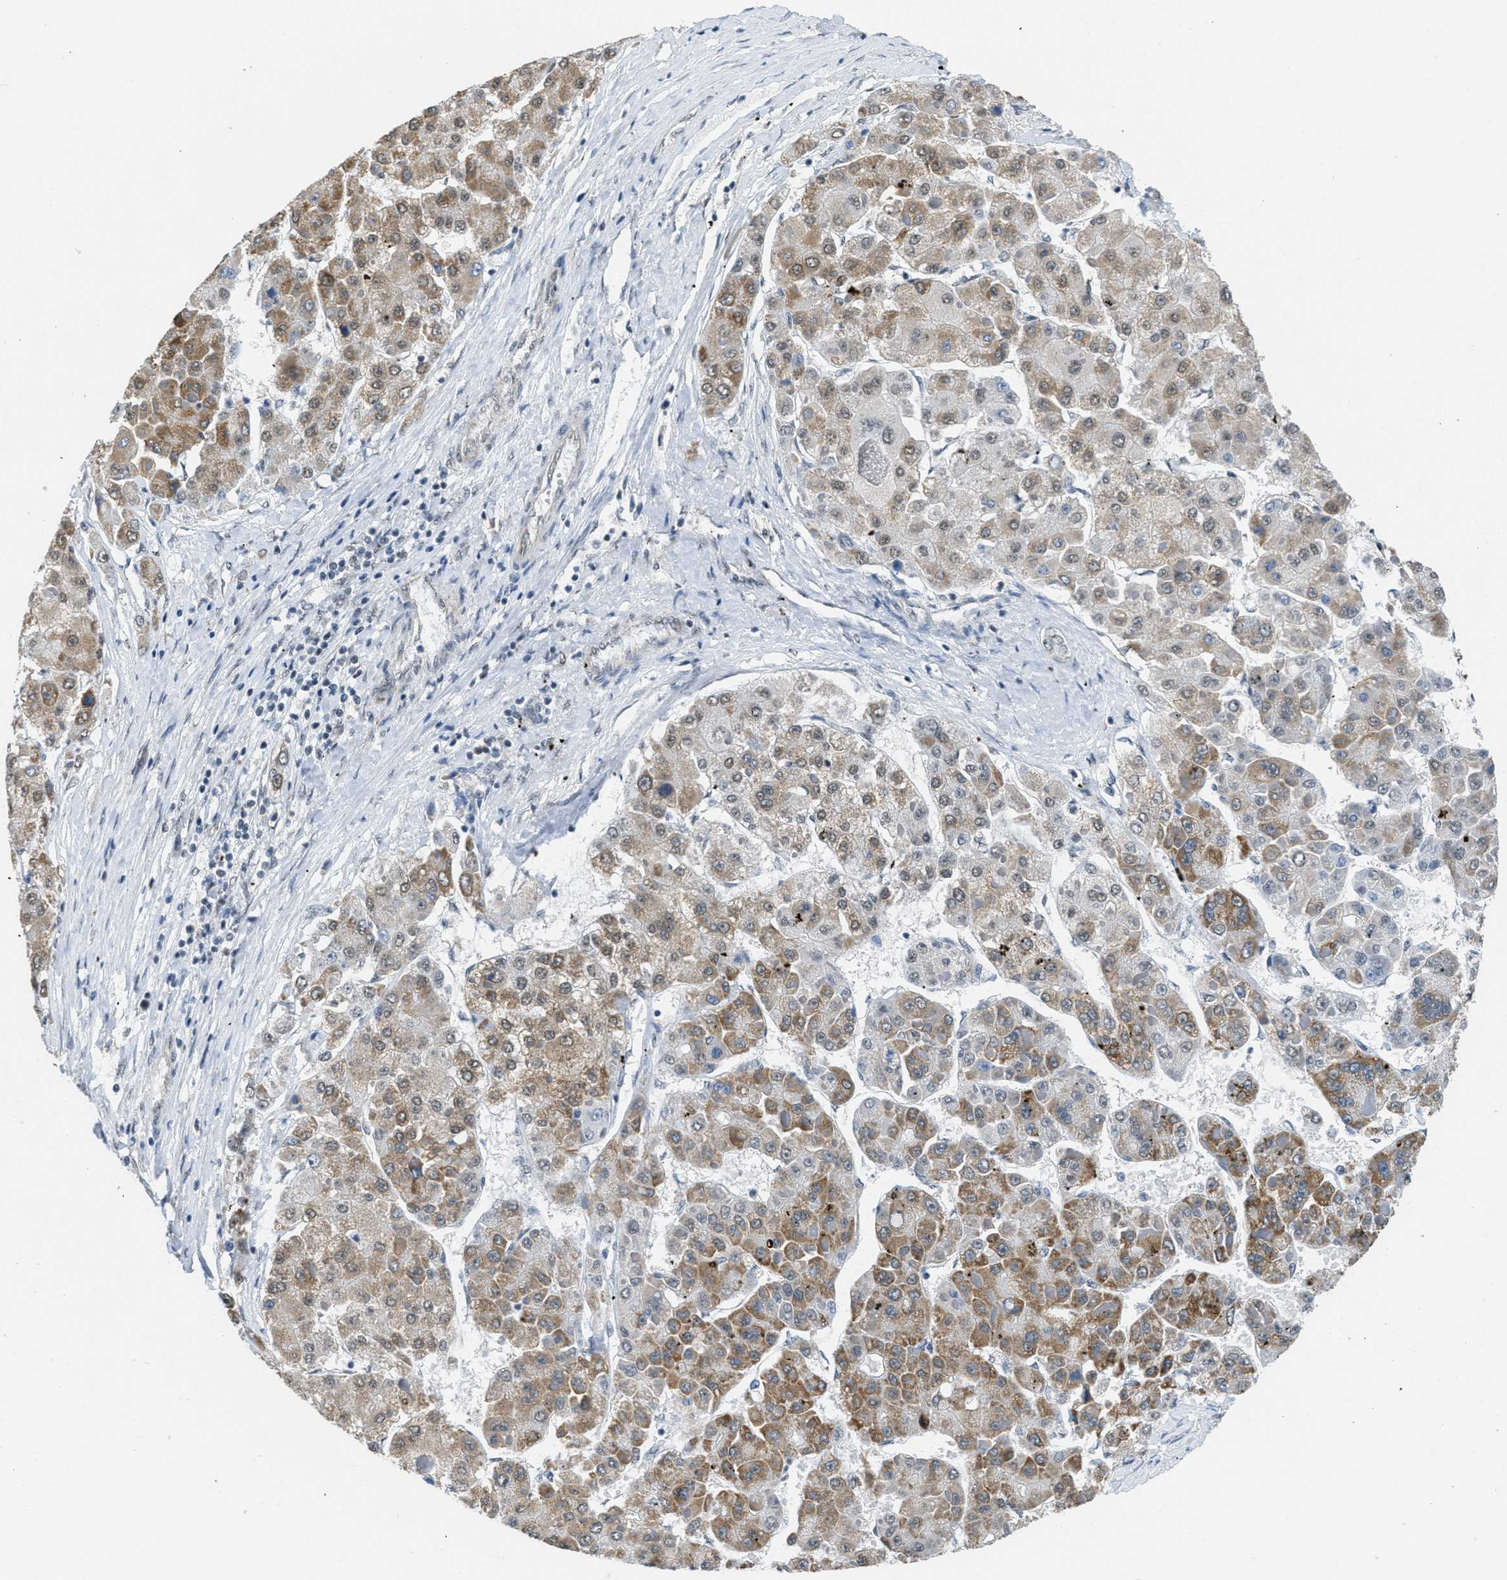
{"staining": {"intensity": "moderate", "quantity": ">75%", "location": "cytoplasmic/membranous"}, "tissue": "liver cancer", "cell_type": "Tumor cells", "image_type": "cancer", "snomed": [{"axis": "morphology", "description": "Carcinoma, Hepatocellular, NOS"}, {"axis": "topography", "description": "Liver"}], "caption": "Immunohistochemical staining of human liver cancer shows medium levels of moderate cytoplasmic/membranous positivity in approximately >75% of tumor cells.", "gene": "TOMM70", "patient": {"sex": "female", "age": 73}}